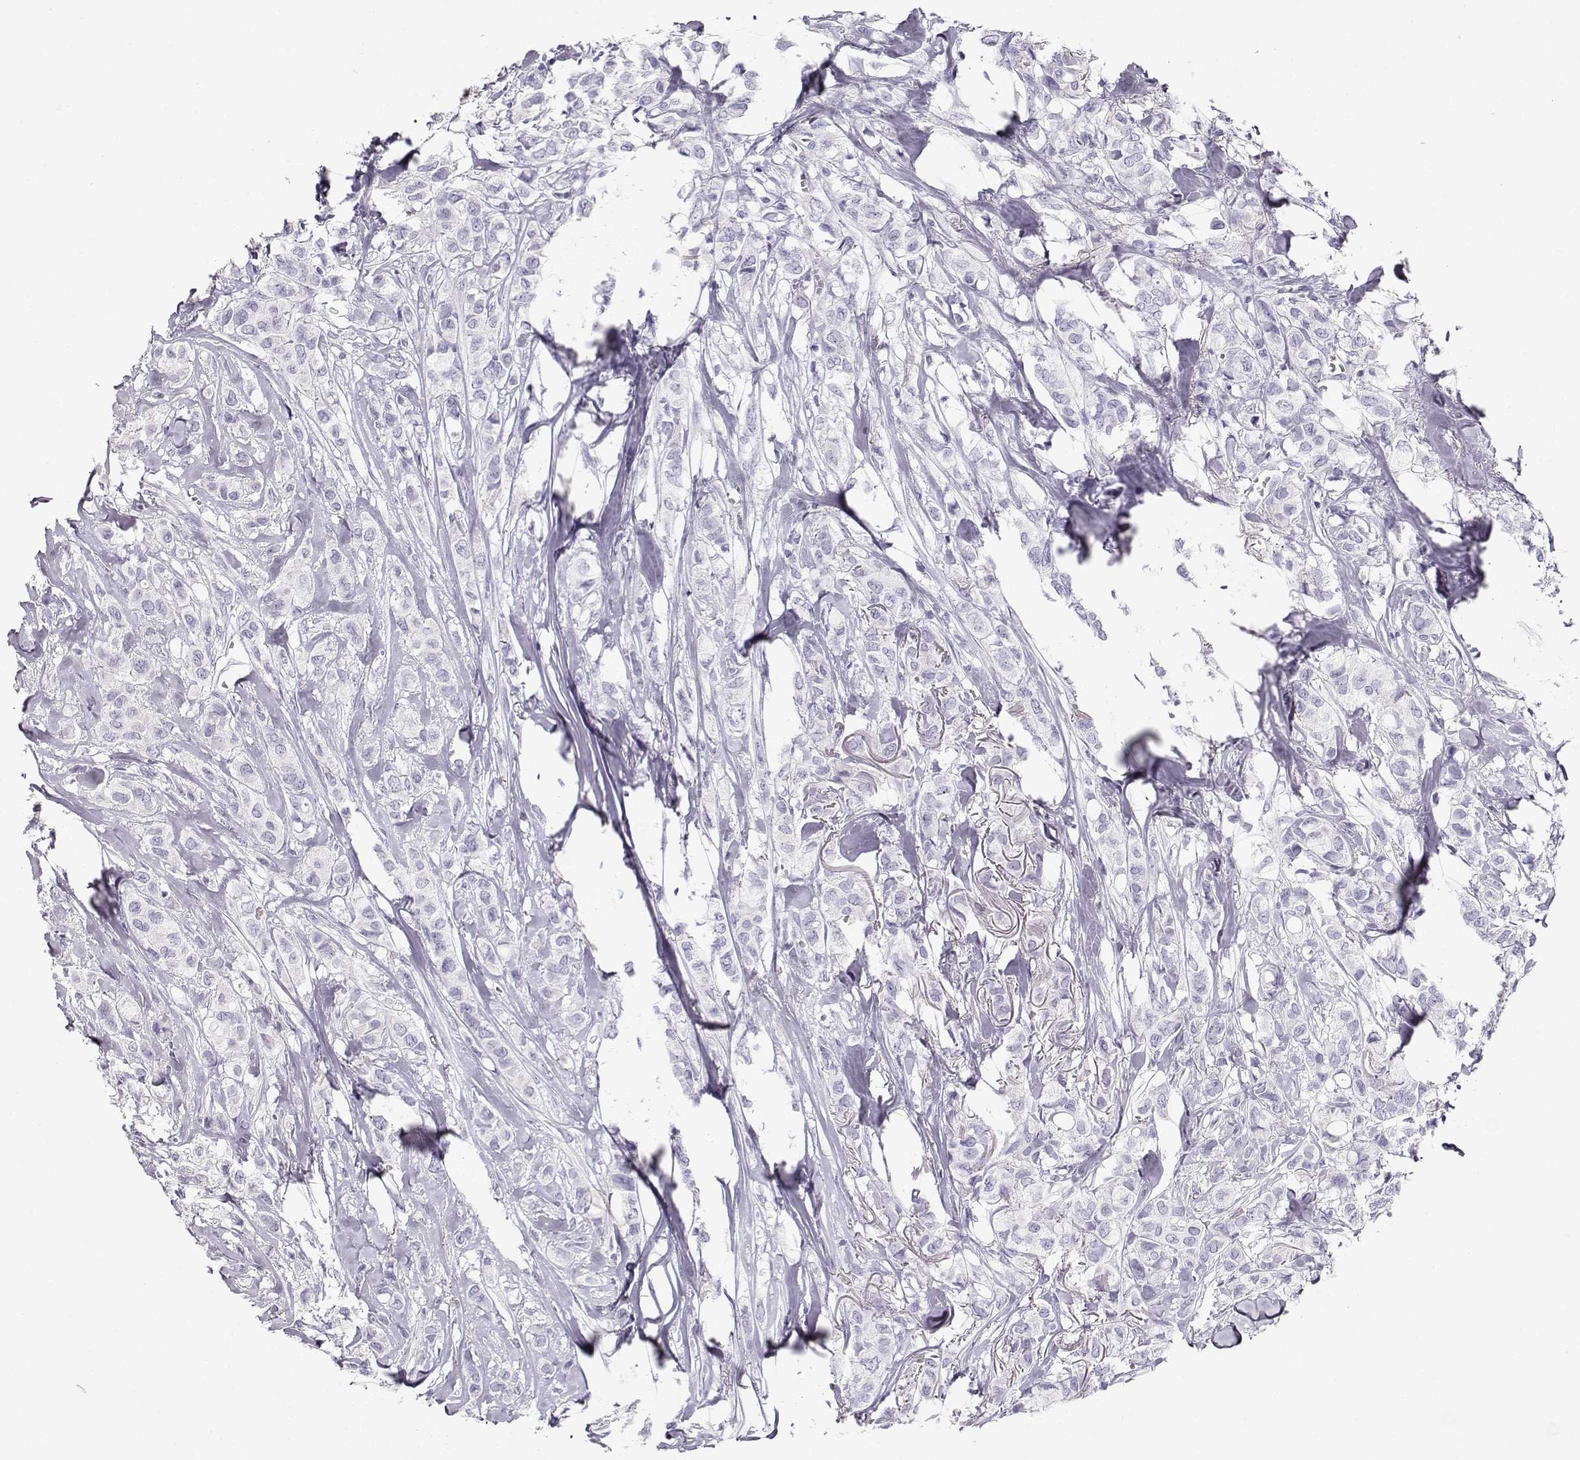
{"staining": {"intensity": "negative", "quantity": "none", "location": "none"}, "tissue": "breast cancer", "cell_type": "Tumor cells", "image_type": "cancer", "snomed": [{"axis": "morphology", "description": "Duct carcinoma"}, {"axis": "topography", "description": "Breast"}], "caption": "IHC micrograph of human breast cancer stained for a protein (brown), which displays no positivity in tumor cells.", "gene": "MAGEC1", "patient": {"sex": "female", "age": 85}}